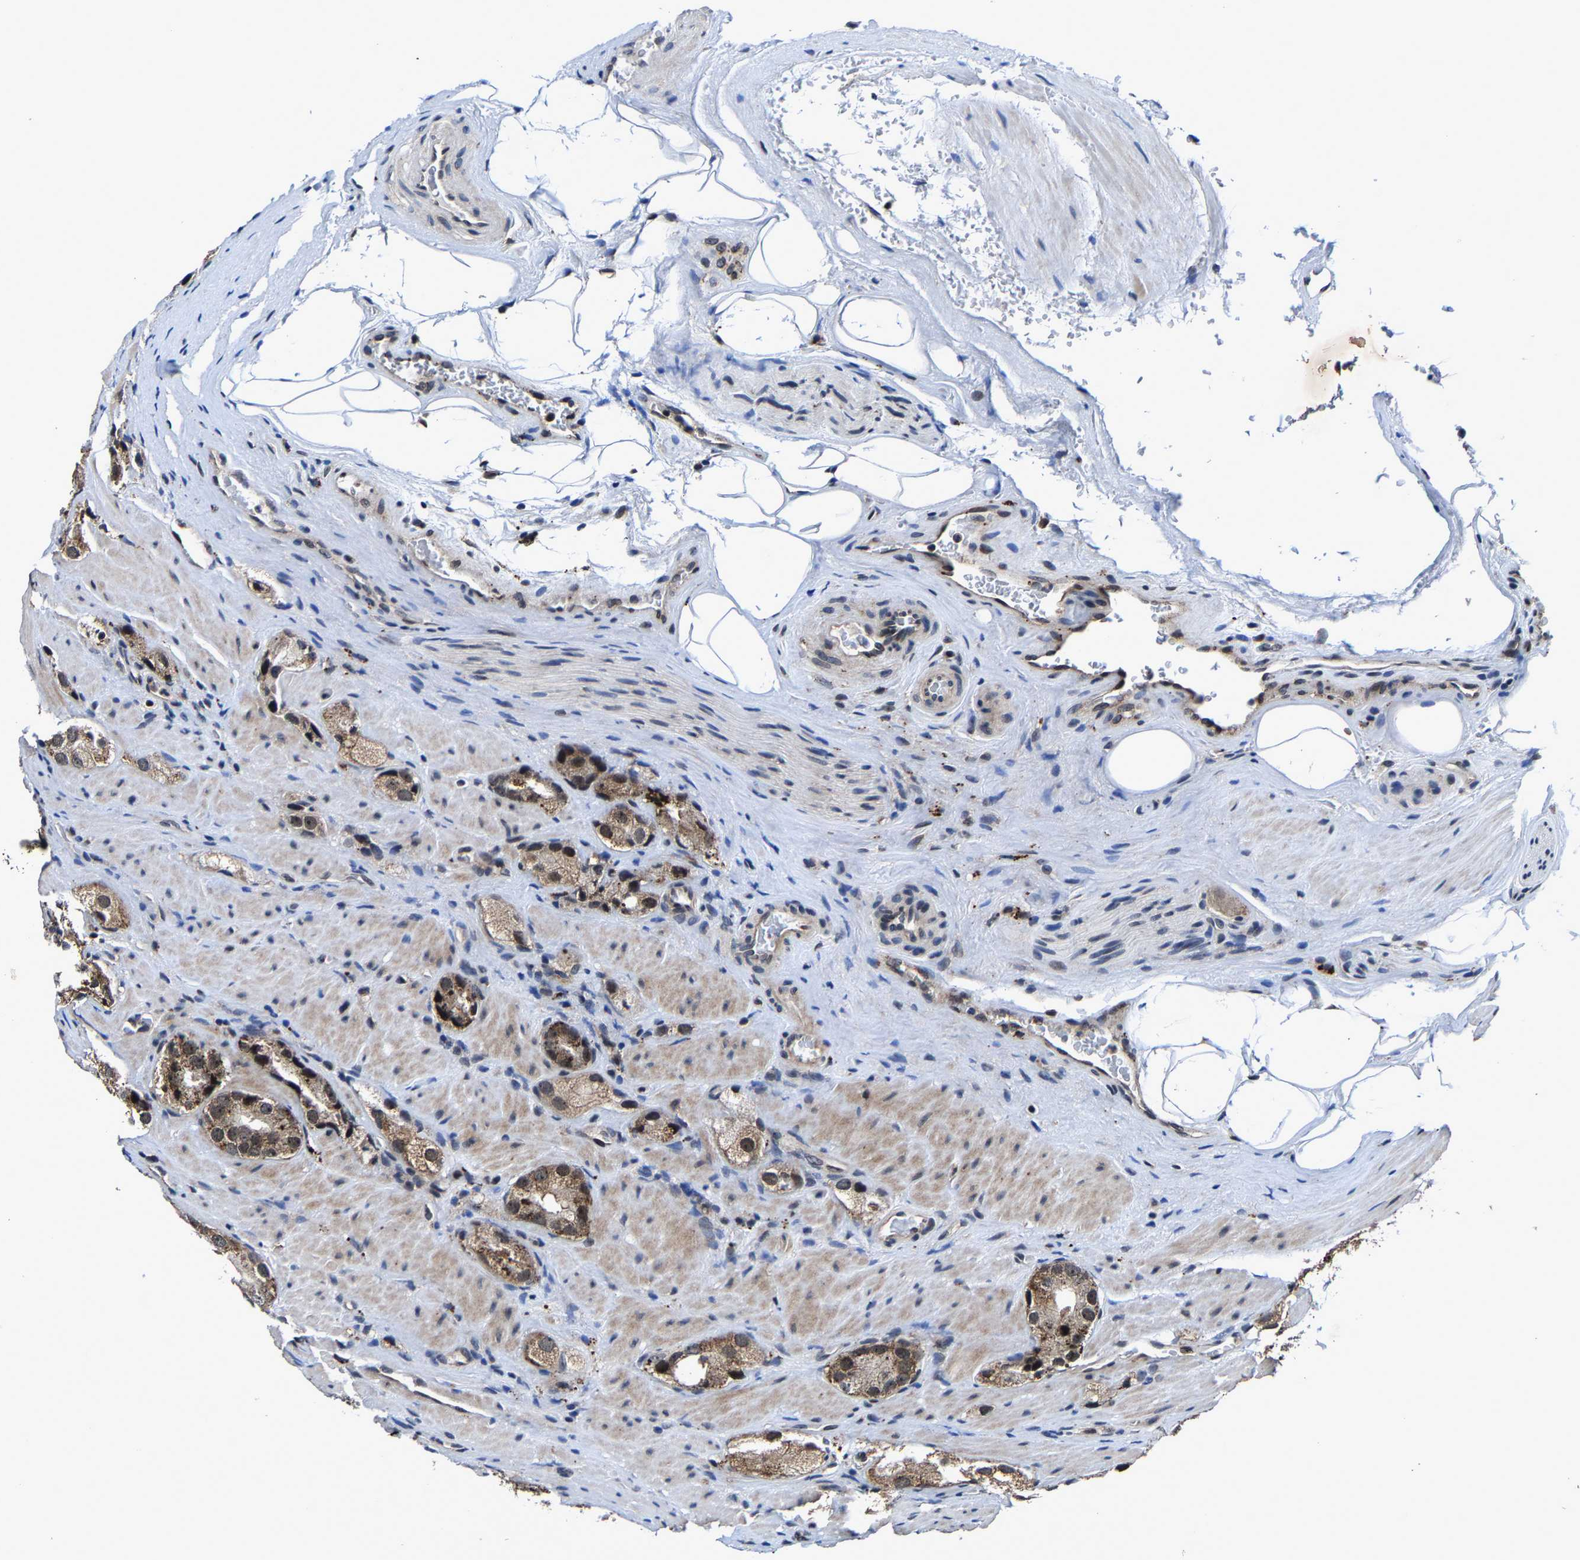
{"staining": {"intensity": "moderate", "quantity": ">75%", "location": "cytoplasmic/membranous"}, "tissue": "prostate cancer", "cell_type": "Tumor cells", "image_type": "cancer", "snomed": [{"axis": "morphology", "description": "Adenocarcinoma, High grade"}, {"axis": "topography", "description": "Prostate"}], "caption": "Immunohistochemical staining of prostate cancer shows medium levels of moderate cytoplasmic/membranous protein staining in approximately >75% of tumor cells.", "gene": "ZCCHC7", "patient": {"sex": "male", "age": 63}}